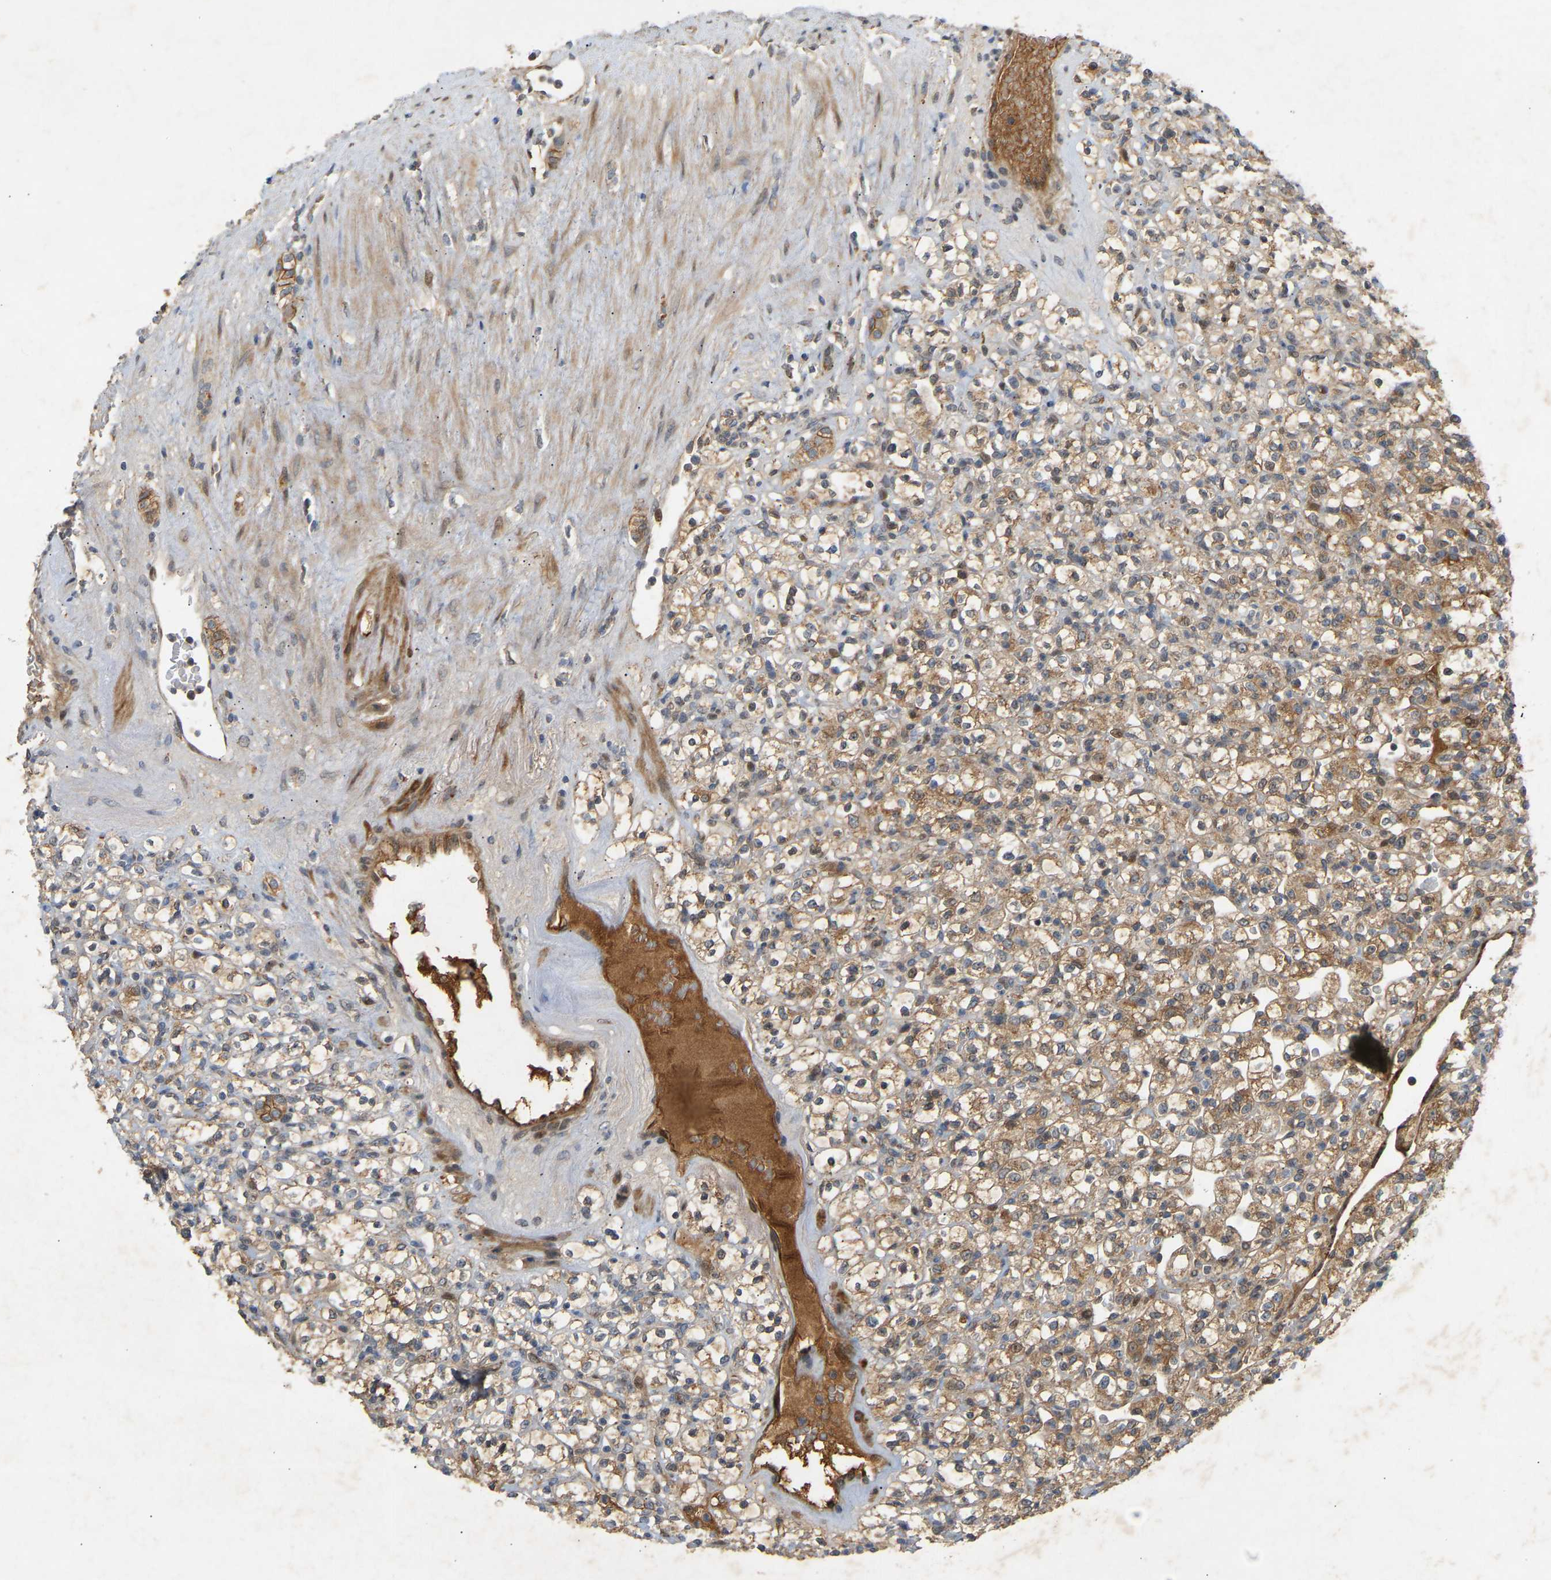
{"staining": {"intensity": "weak", "quantity": ">75%", "location": "cytoplasmic/membranous"}, "tissue": "renal cancer", "cell_type": "Tumor cells", "image_type": "cancer", "snomed": [{"axis": "morphology", "description": "Normal tissue, NOS"}, {"axis": "morphology", "description": "Adenocarcinoma, NOS"}, {"axis": "topography", "description": "Kidney"}], "caption": "This is a histology image of IHC staining of adenocarcinoma (renal), which shows weak positivity in the cytoplasmic/membranous of tumor cells.", "gene": "PTCD1", "patient": {"sex": "female", "age": 72}}